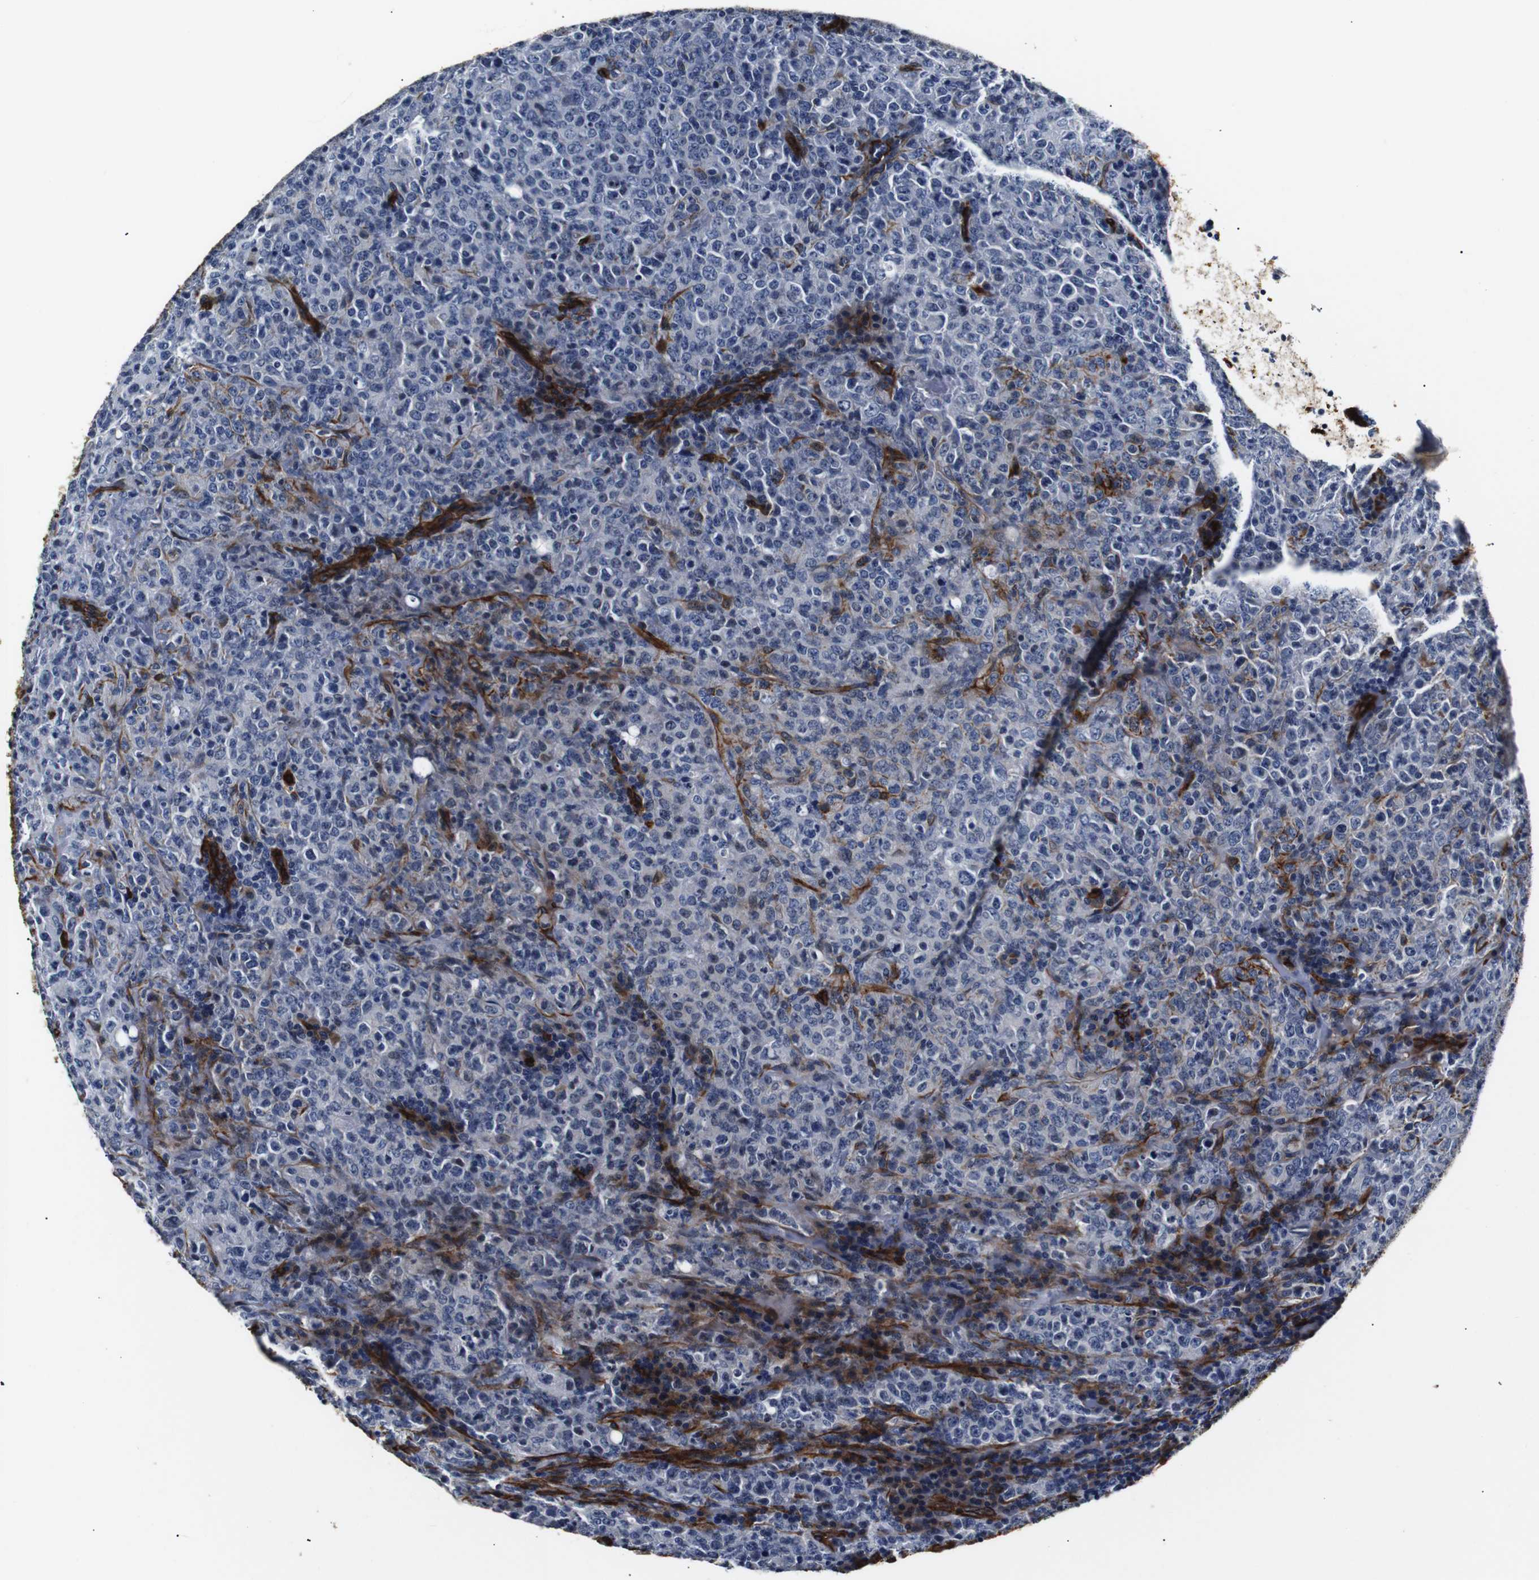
{"staining": {"intensity": "moderate", "quantity": "<25%", "location": "cytoplasmic/membranous"}, "tissue": "lymphoma", "cell_type": "Tumor cells", "image_type": "cancer", "snomed": [{"axis": "morphology", "description": "Malignant lymphoma, non-Hodgkin's type, High grade"}, {"axis": "topography", "description": "Tonsil"}], "caption": "Lymphoma was stained to show a protein in brown. There is low levels of moderate cytoplasmic/membranous staining in about <25% of tumor cells.", "gene": "CAV2", "patient": {"sex": "female", "age": 36}}